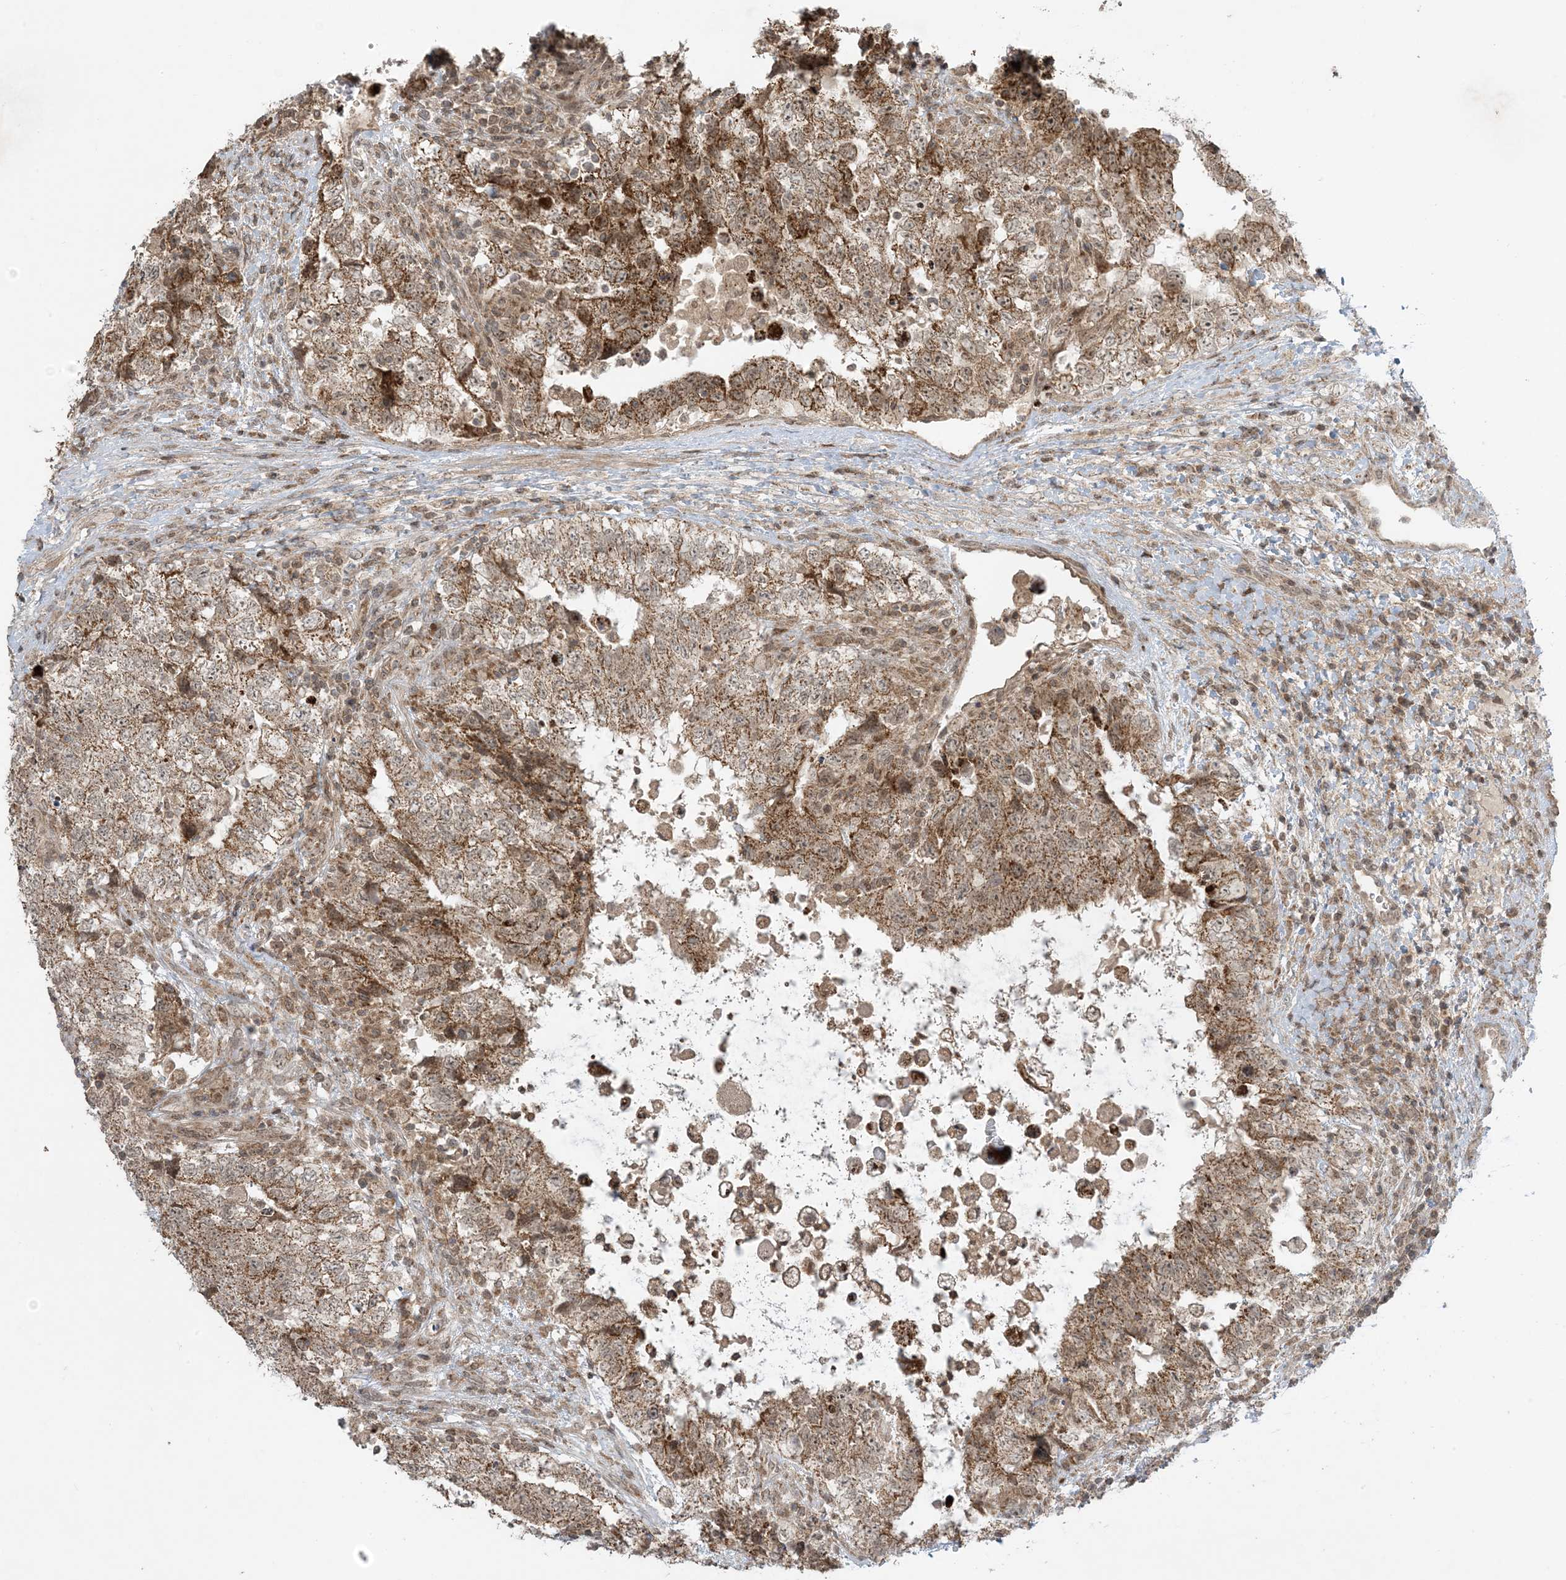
{"staining": {"intensity": "strong", "quantity": ">75%", "location": "cytoplasmic/membranous"}, "tissue": "testis cancer", "cell_type": "Tumor cells", "image_type": "cancer", "snomed": [{"axis": "morphology", "description": "Carcinoma, Embryonal, NOS"}, {"axis": "topography", "description": "Testis"}], "caption": "Immunohistochemistry (IHC) photomicrograph of human testis cancer (embryonal carcinoma) stained for a protein (brown), which displays high levels of strong cytoplasmic/membranous expression in approximately >75% of tumor cells.", "gene": "PHLDB2", "patient": {"sex": "male", "age": 37}}